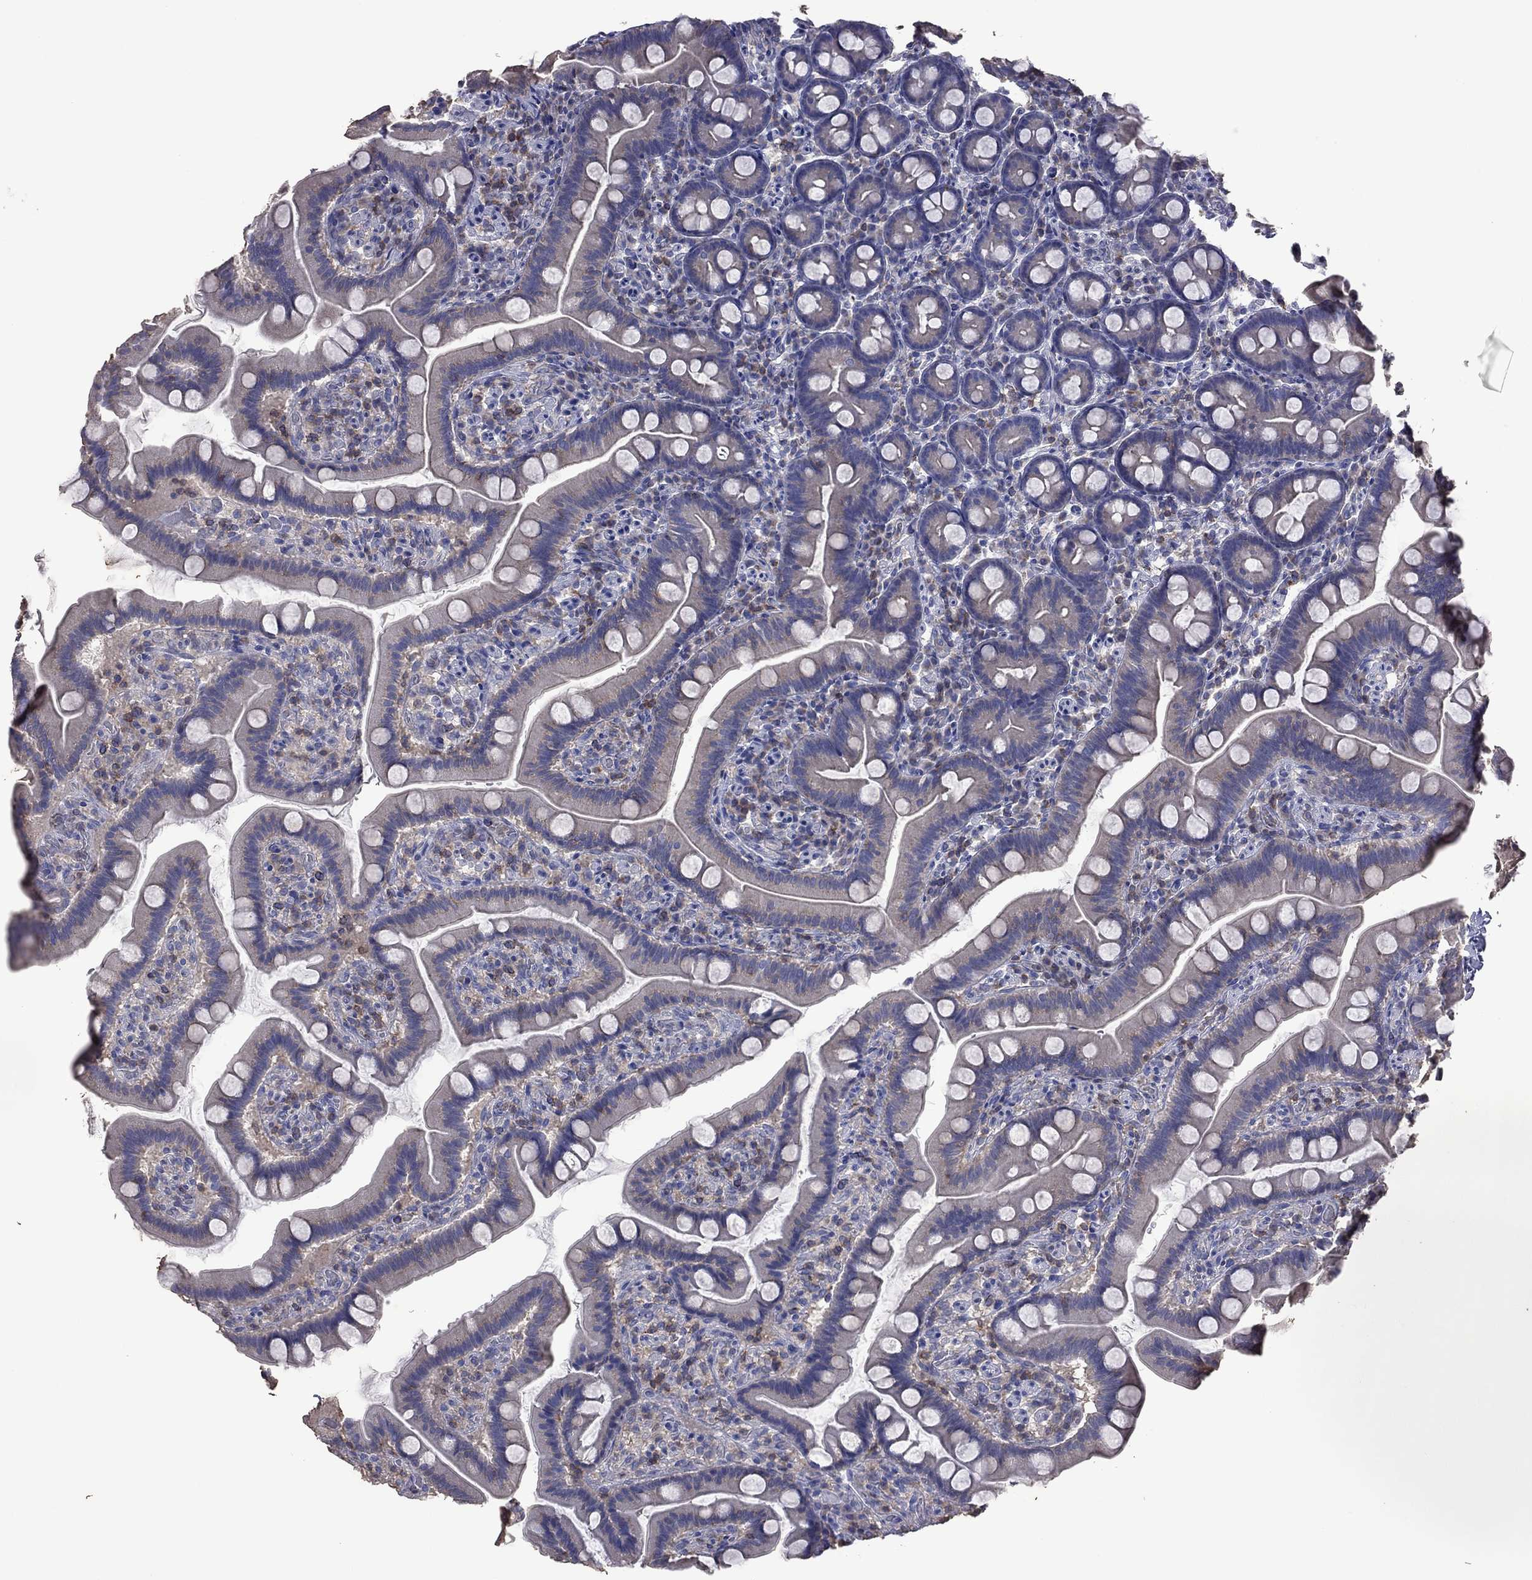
{"staining": {"intensity": "negative", "quantity": "none", "location": "none"}, "tissue": "duodenum", "cell_type": "Glandular cells", "image_type": "normal", "snomed": [{"axis": "morphology", "description": "Normal tissue, NOS"}, {"axis": "topography", "description": "Duodenum"}], "caption": "IHC of normal duodenum reveals no staining in glandular cells. (DAB immunohistochemistry (IHC) with hematoxylin counter stain).", "gene": "ENSG00000288520", "patient": {"sex": "male", "age": 59}}